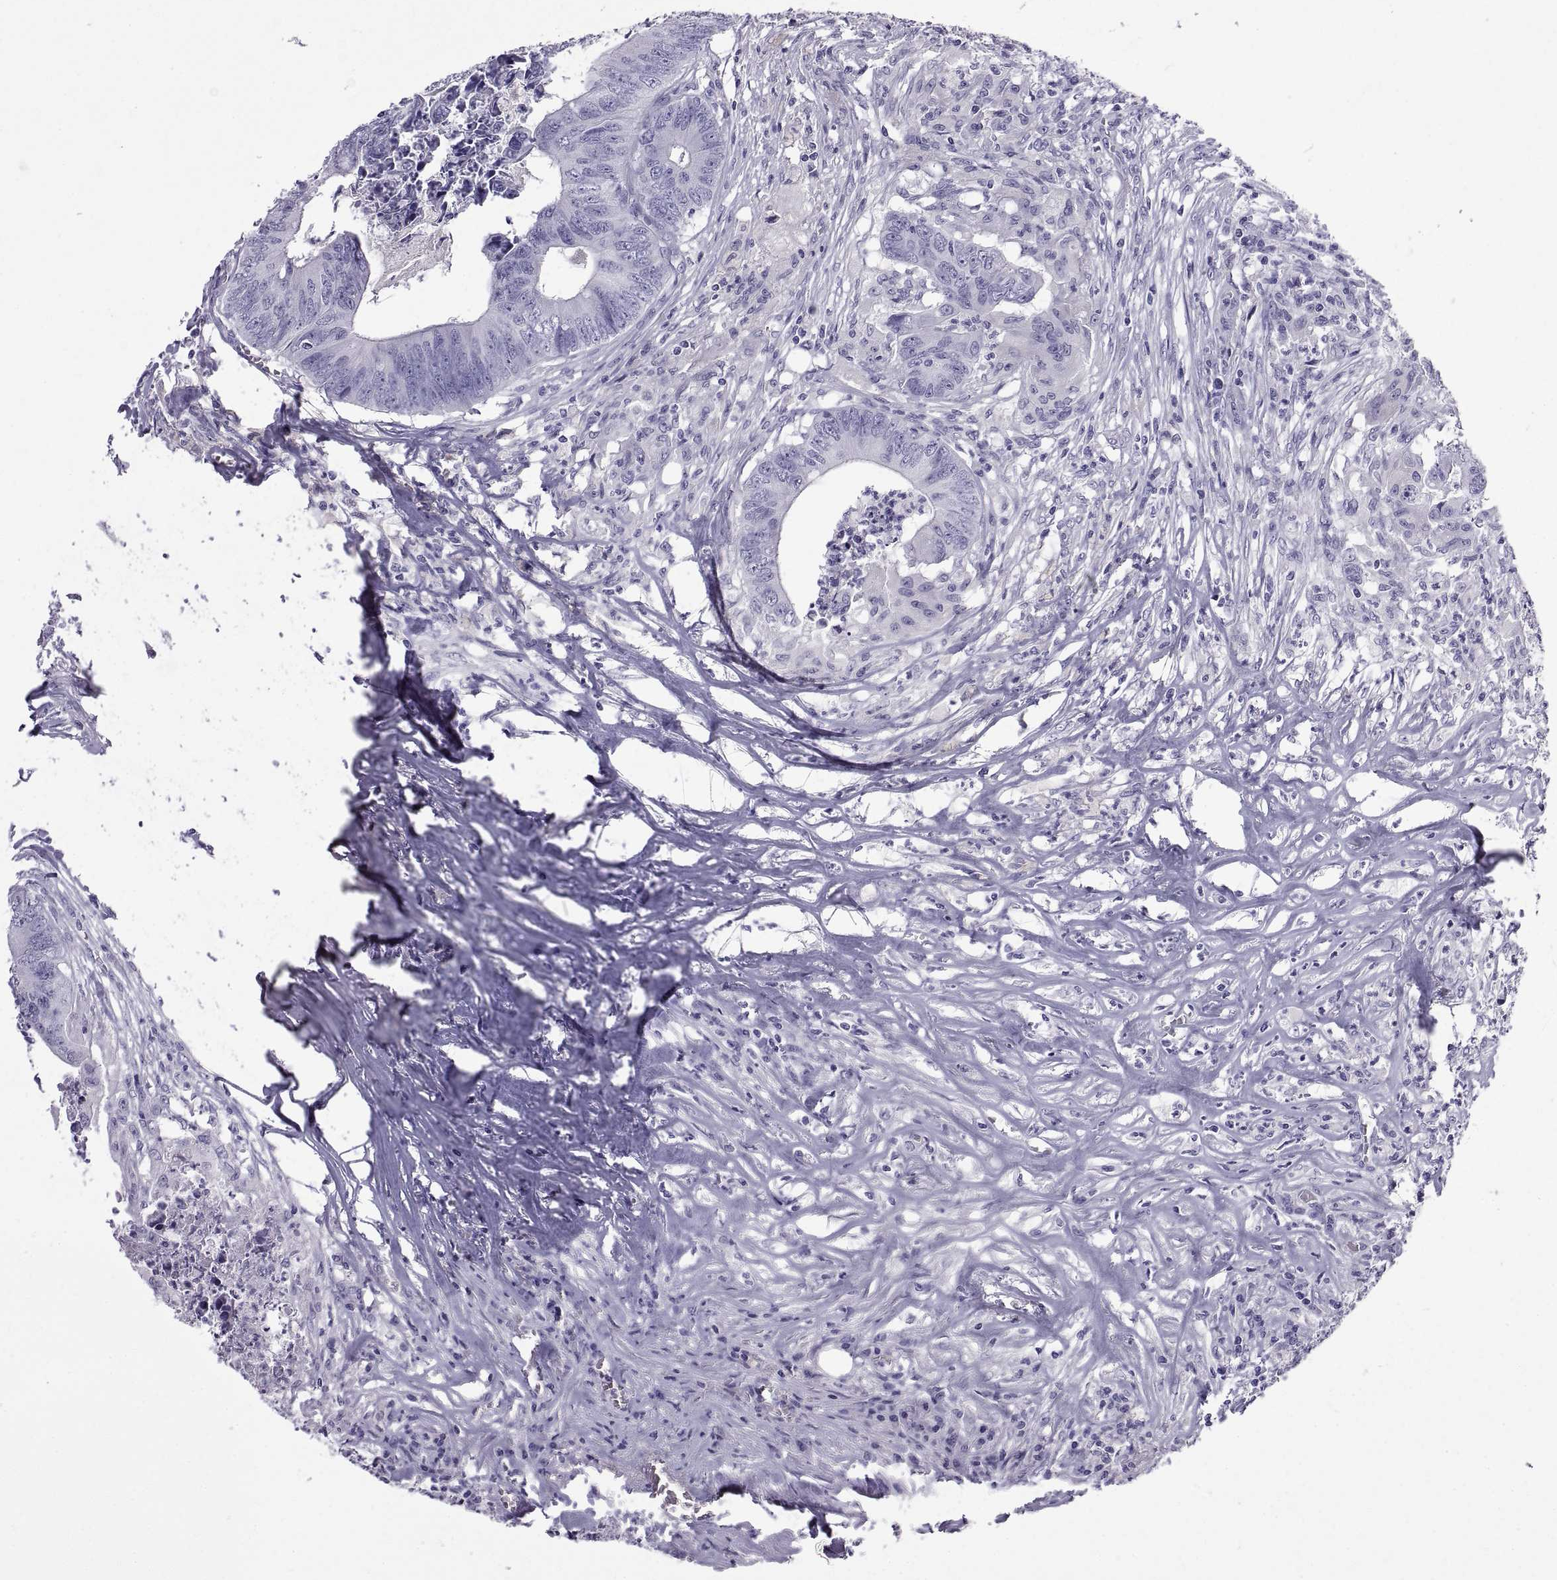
{"staining": {"intensity": "negative", "quantity": "none", "location": "none"}, "tissue": "colorectal cancer", "cell_type": "Tumor cells", "image_type": "cancer", "snomed": [{"axis": "morphology", "description": "Adenocarcinoma, NOS"}, {"axis": "topography", "description": "Colon"}], "caption": "Immunohistochemical staining of colorectal adenocarcinoma displays no significant staining in tumor cells. The staining is performed using DAB (3,3'-diaminobenzidine) brown chromogen with nuclei counter-stained in using hematoxylin.", "gene": "SPDYE1", "patient": {"sex": "male", "age": 84}}